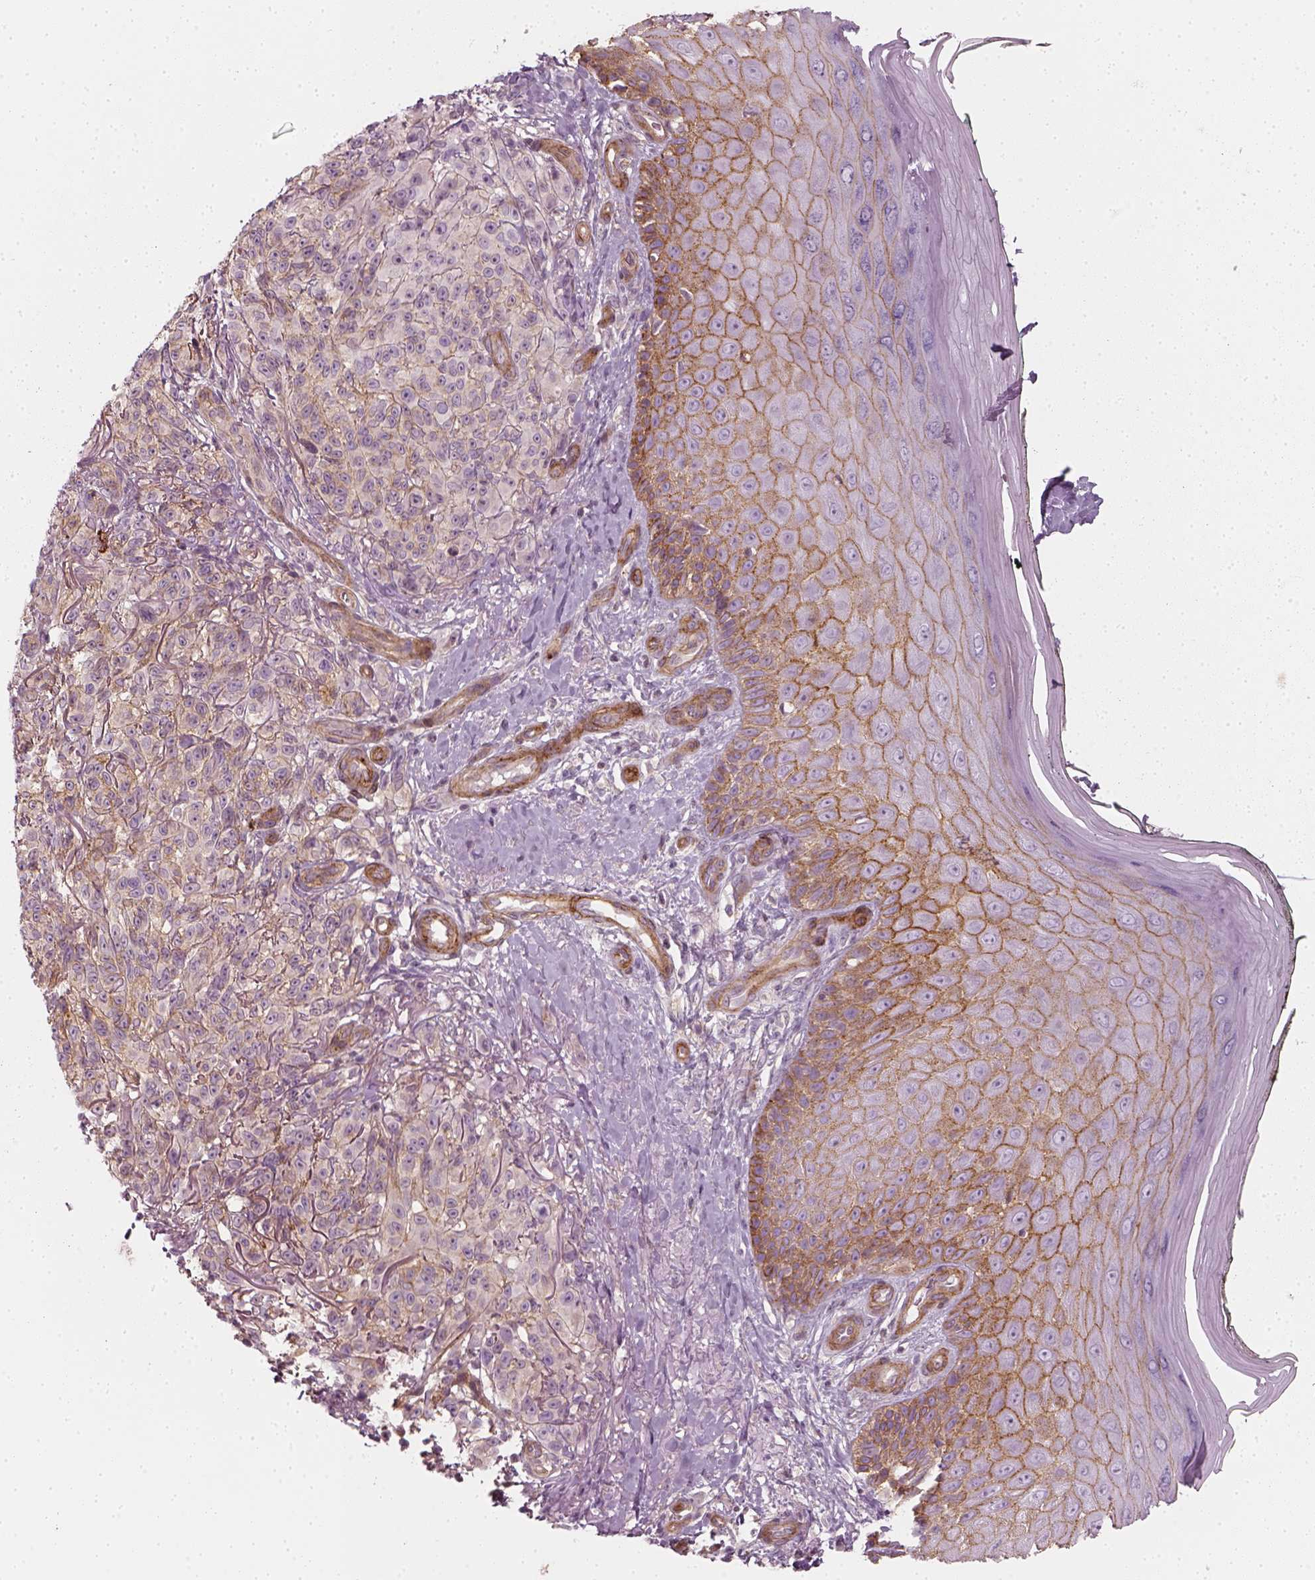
{"staining": {"intensity": "weak", "quantity": "<25%", "location": "cytoplasmic/membranous"}, "tissue": "melanoma", "cell_type": "Tumor cells", "image_type": "cancer", "snomed": [{"axis": "morphology", "description": "Malignant melanoma, NOS"}, {"axis": "topography", "description": "Skin"}], "caption": "DAB (3,3'-diaminobenzidine) immunohistochemical staining of malignant melanoma exhibits no significant positivity in tumor cells. Nuclei are stained in blue.", "gene": "NPTN", "patient": {"sex": "female", "age": 85}}